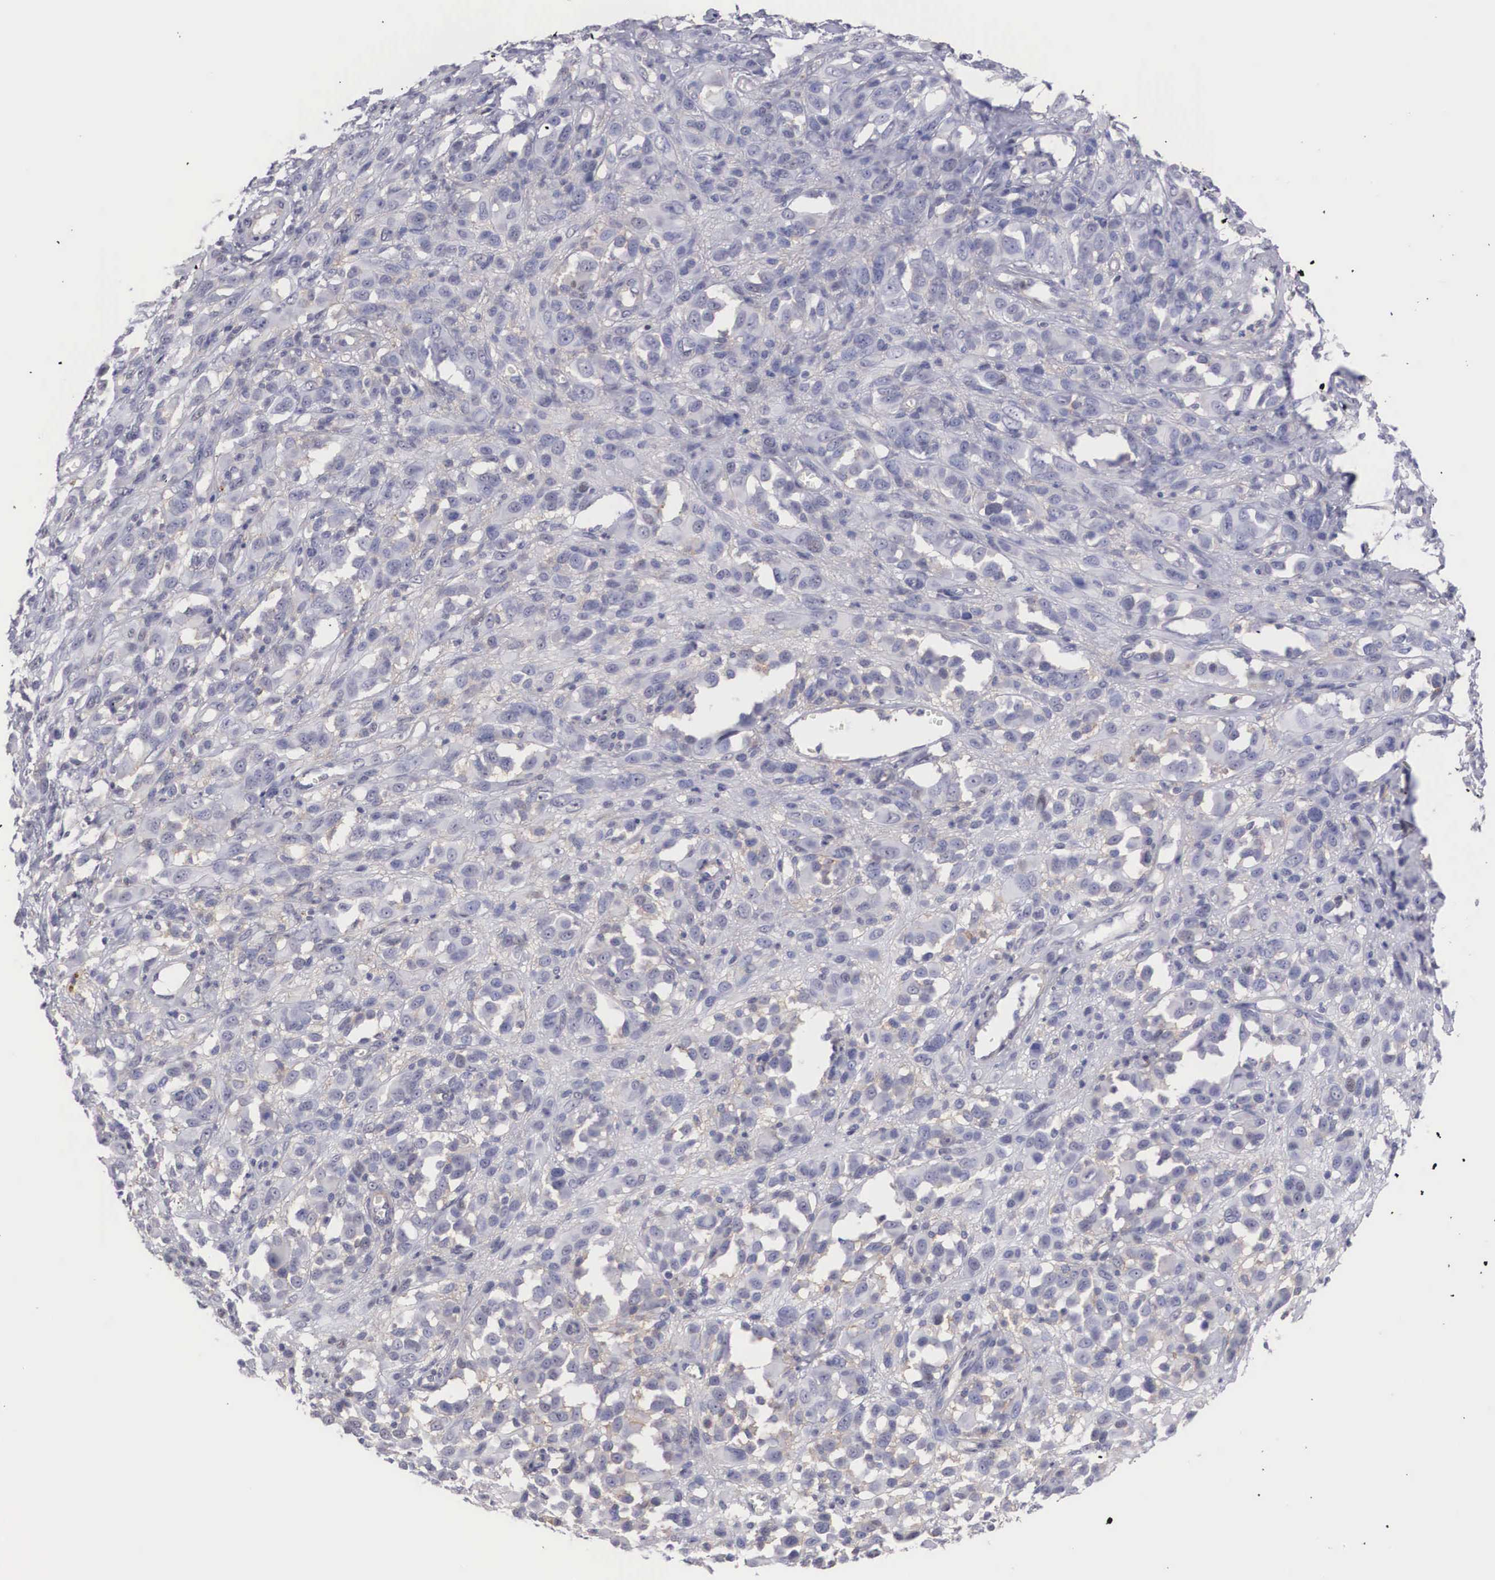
{"staining": {"intensity": "negative", "quantity": "none", "location": "none"}, "tissue": "melanoma", "cell_type": "Tumor cells", "image_type": "cancer", "snomed": [{"axis": "morphology", "description": "Malignant melanoma, NOS"}, {"axis": "topography", "description": "Skin"}], "caption": "Image shows no significant protein positivity in tumor cells of malignant melanoma.", "gene": "NR4A2", "patient": {"sex": "male", "age": 51}}